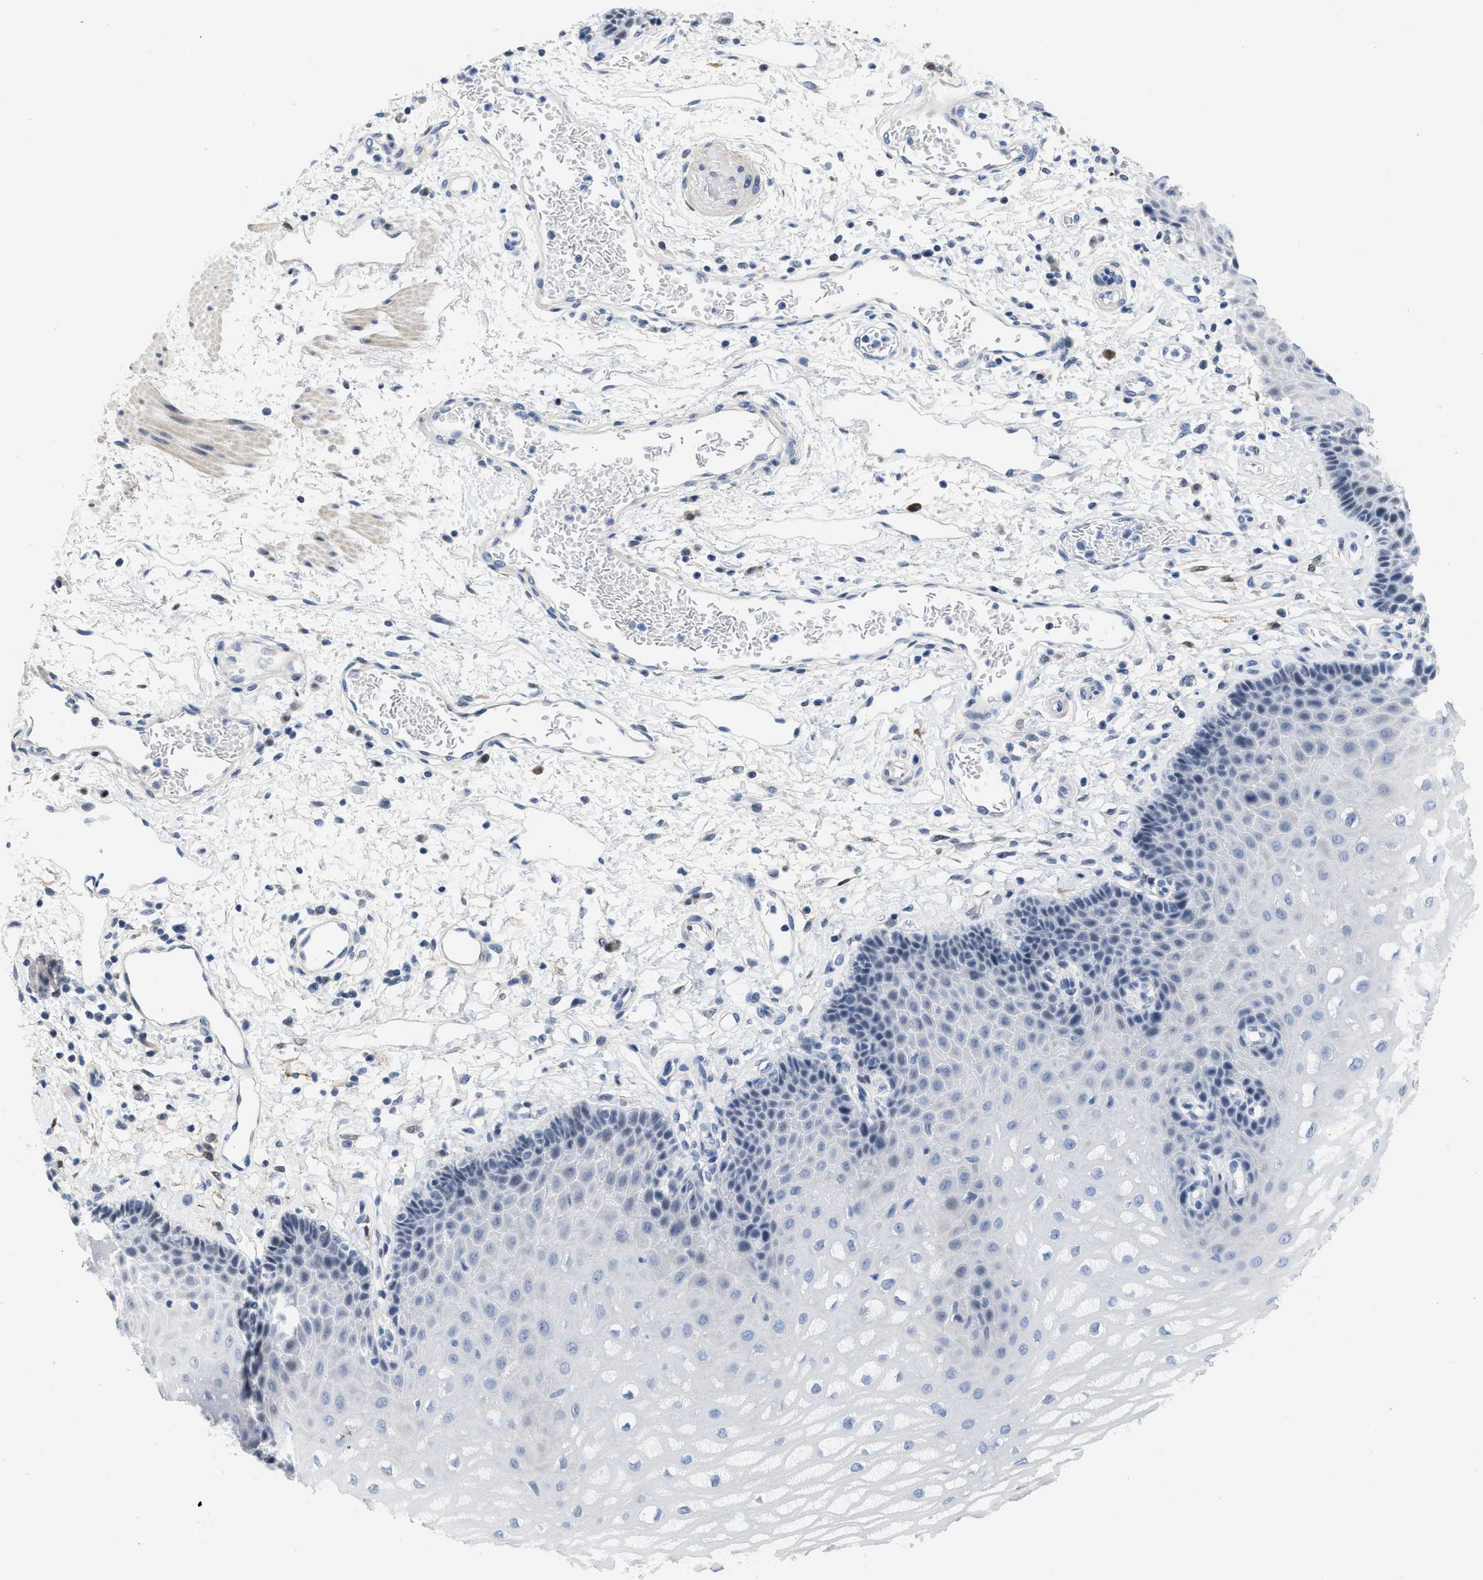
{"staining": {"intensity": "negative", "quantity": "none", "location": "none"}, "tissue": "esophagus", "cell_type": "Squamous epithelial cells", "image_type": "normal", "snomed": [{"axis": "morphology", "description": "Normal tissue, NOS"}, {"axis": "topography", "description": "Esophagus"}], "caption": "The image reveals no significant positivity in squamous epithelial cells of esophagus. (Immunohistochemistry, brightfield microscopy, high magnification).", "gene": "CRYM", "patient": {"sex": "male", "age": 54}}